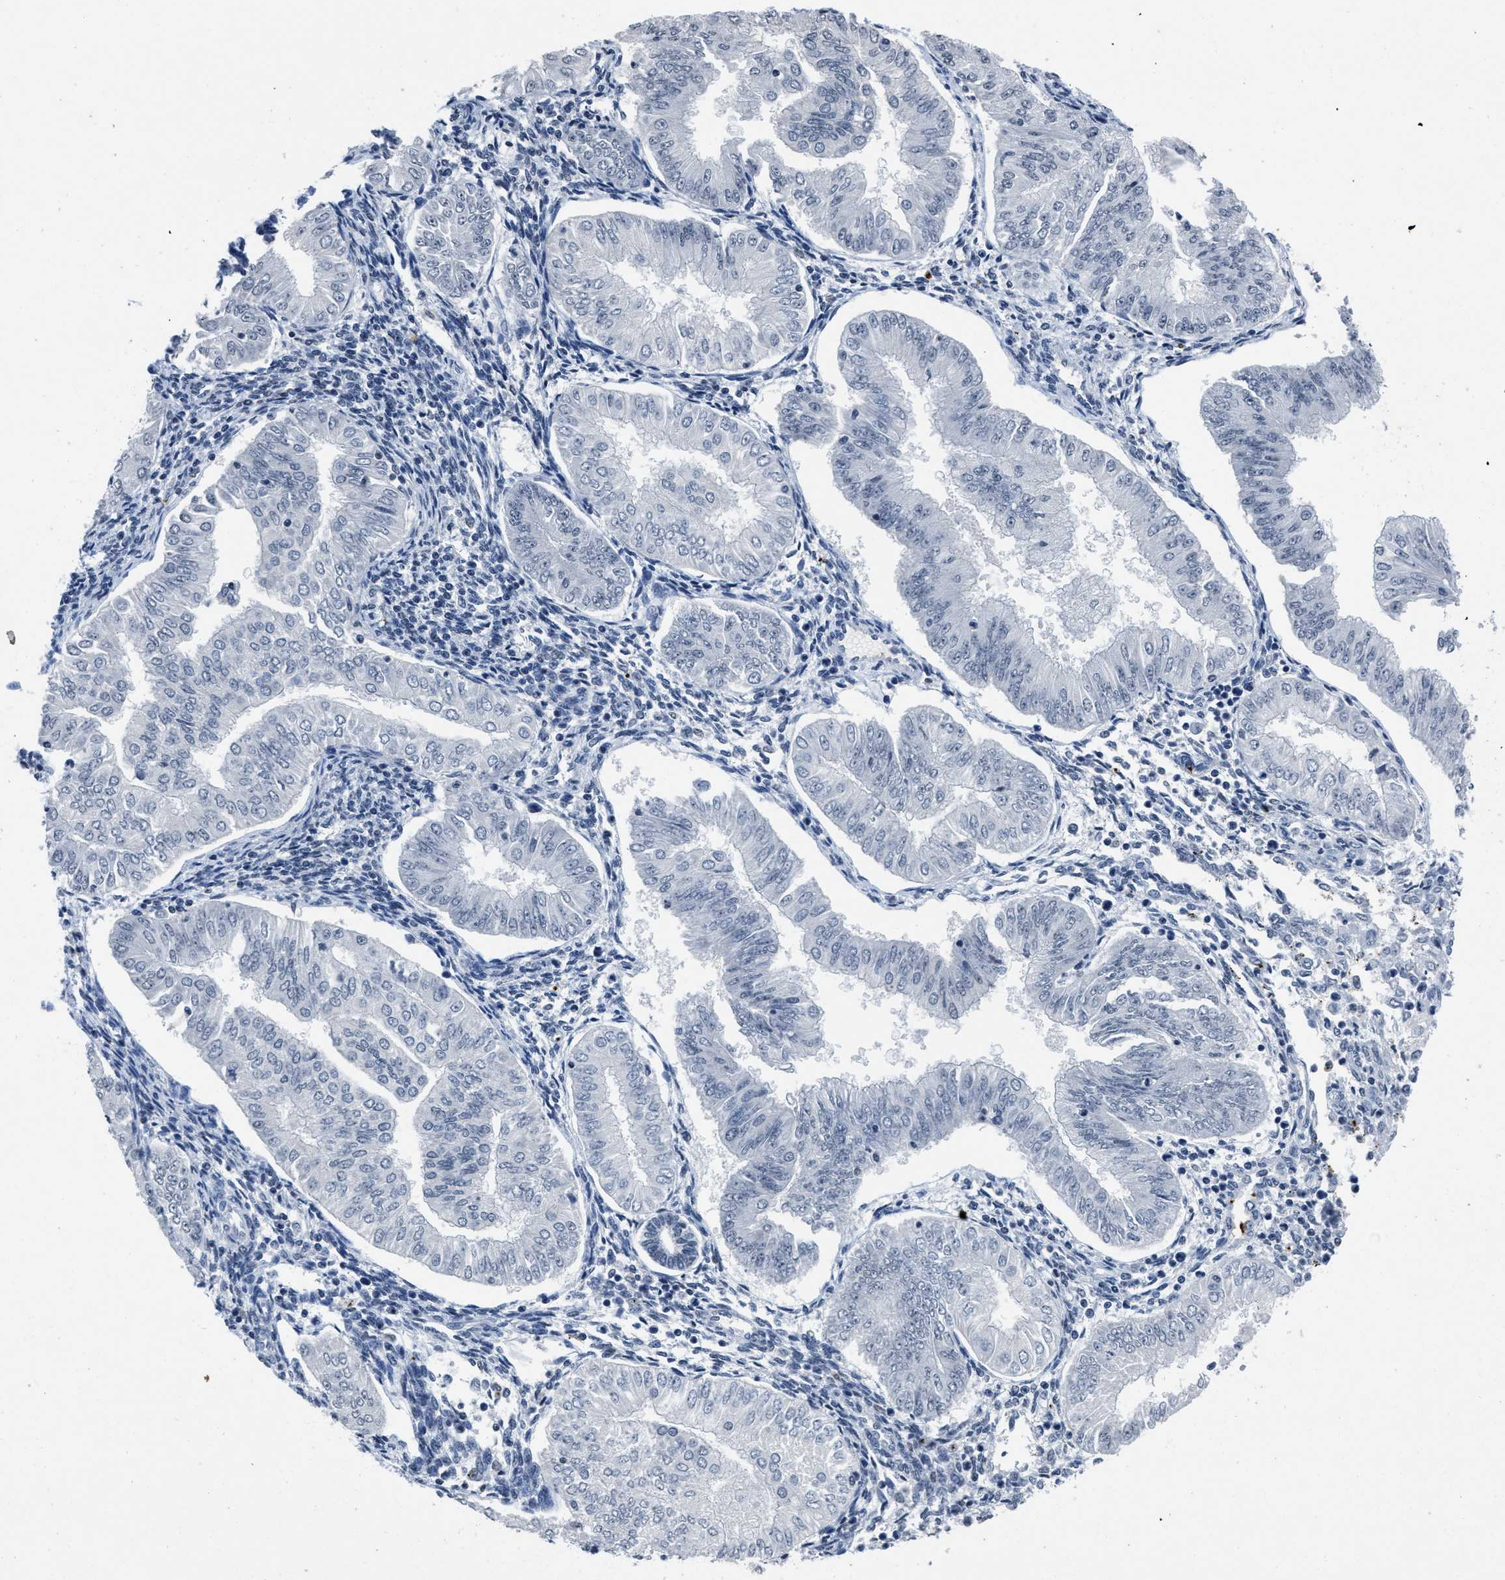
{"staining": {"intensity": "negative", "quantity": "none", "location": "none"}, "tissue": "endometrial cancer", "cell_type": "Tumor cells", "image_type": "cancer", "snomed": [{"axis": "morphology", "description": "Normal tissue, NOS"}, {"axis": "morphology", "description": "Adenocarcinoma, NOS"}, {"axis": "topography", "description": "Endometrium"}], "caption": "This is an immunohistochemistry histopathology image of endometrial cancer (adenocarcinoma). There is no positivity in tumor cells.", "gene": "ITGA2B", "patient": {"sex": "female", "age": 53}}